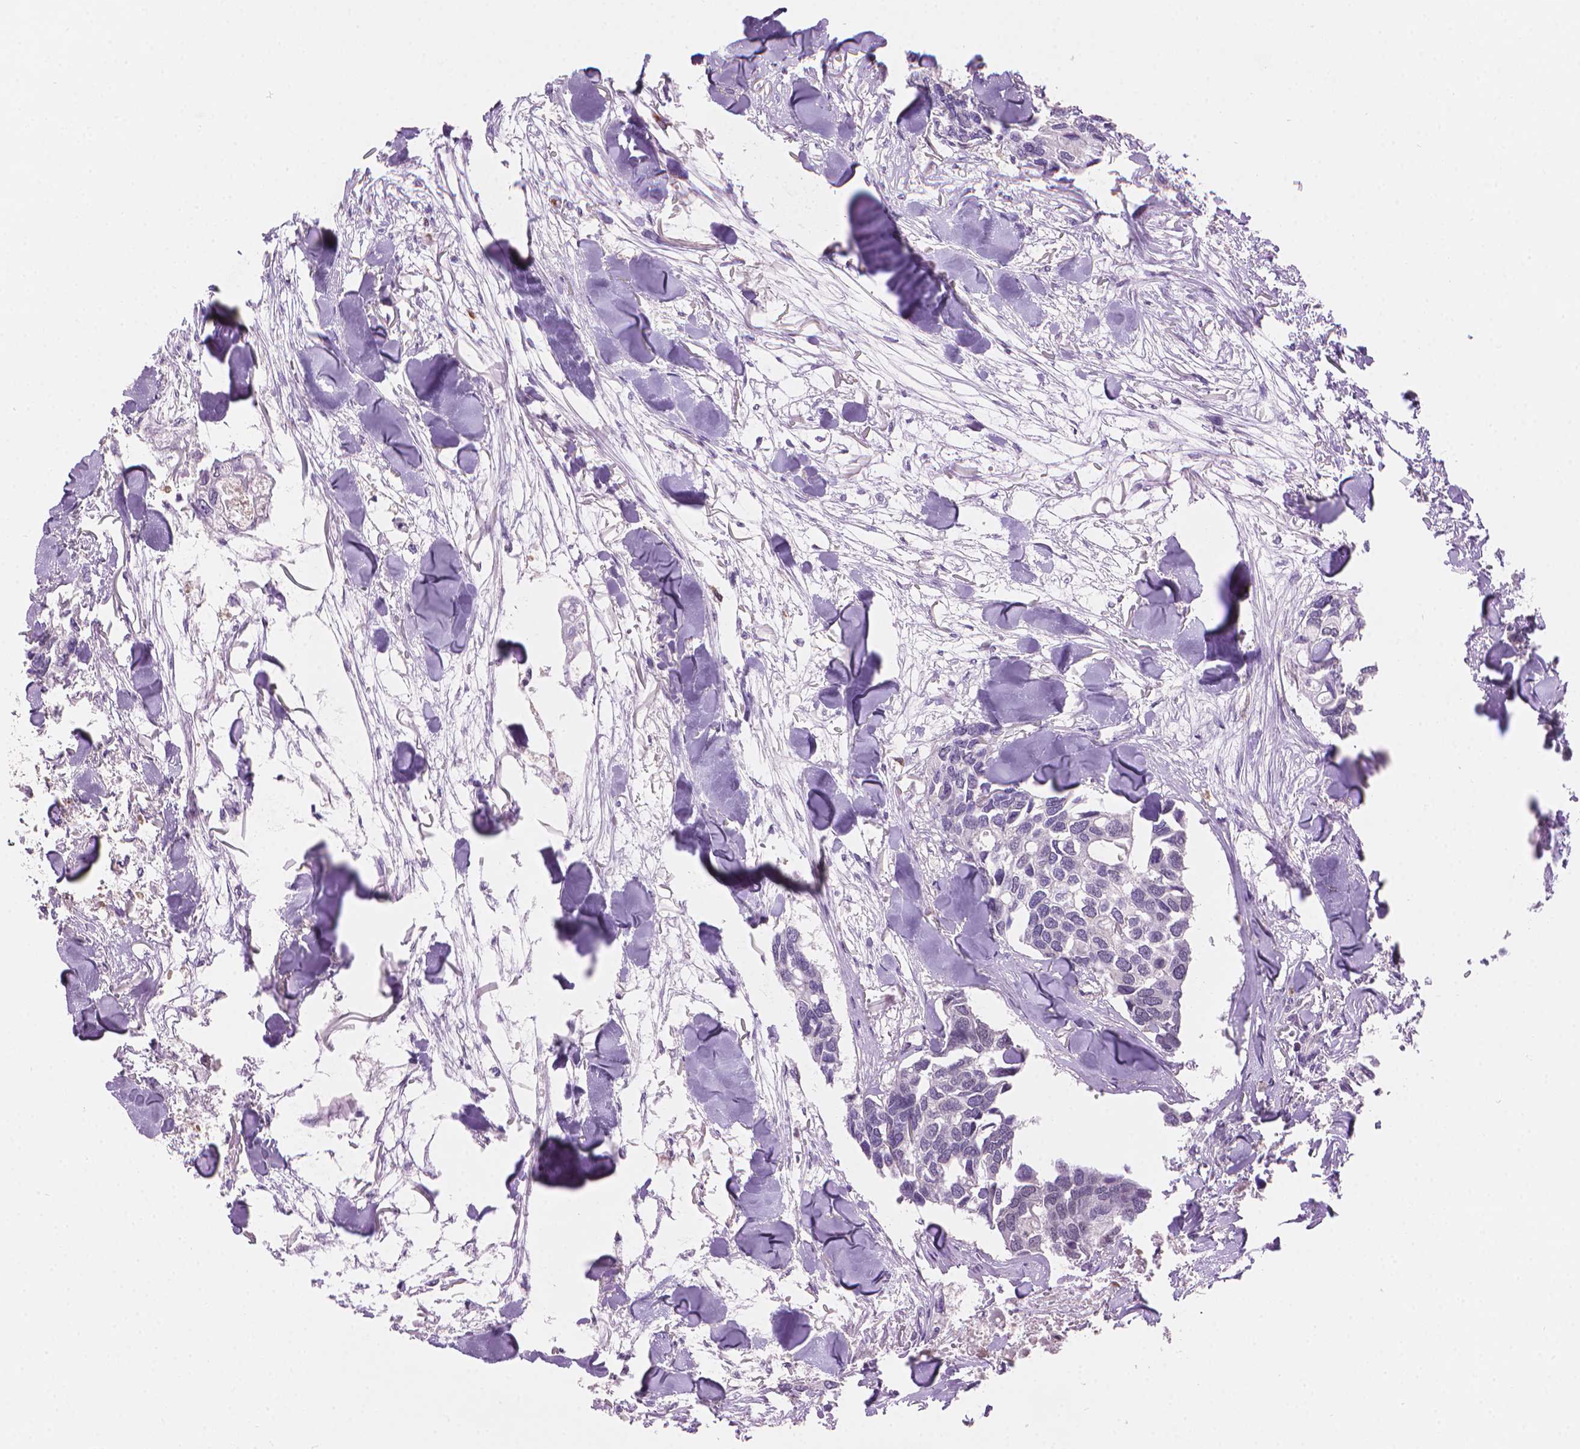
{"staining": {"intensity": "negative", "quantity": "none", "location": "none"}, "tissue": "breast cancer", "cell_type": "Tumor cells", "image_type": "cancer", "snomed": [{"axis": "morphology", "description": "Duct carcinoma"}, {"axis": "topography", "description": "Breast"}], "caption": "This micrograph is of breast intraductal carcinoma stained with immunohistochemistry to label a protein in brown with the nuclei are counter-stained blue. There is no positivity in tumor cells.", "gene": "TMEM184A", "patient": {"sex": "female", "age": 83}}